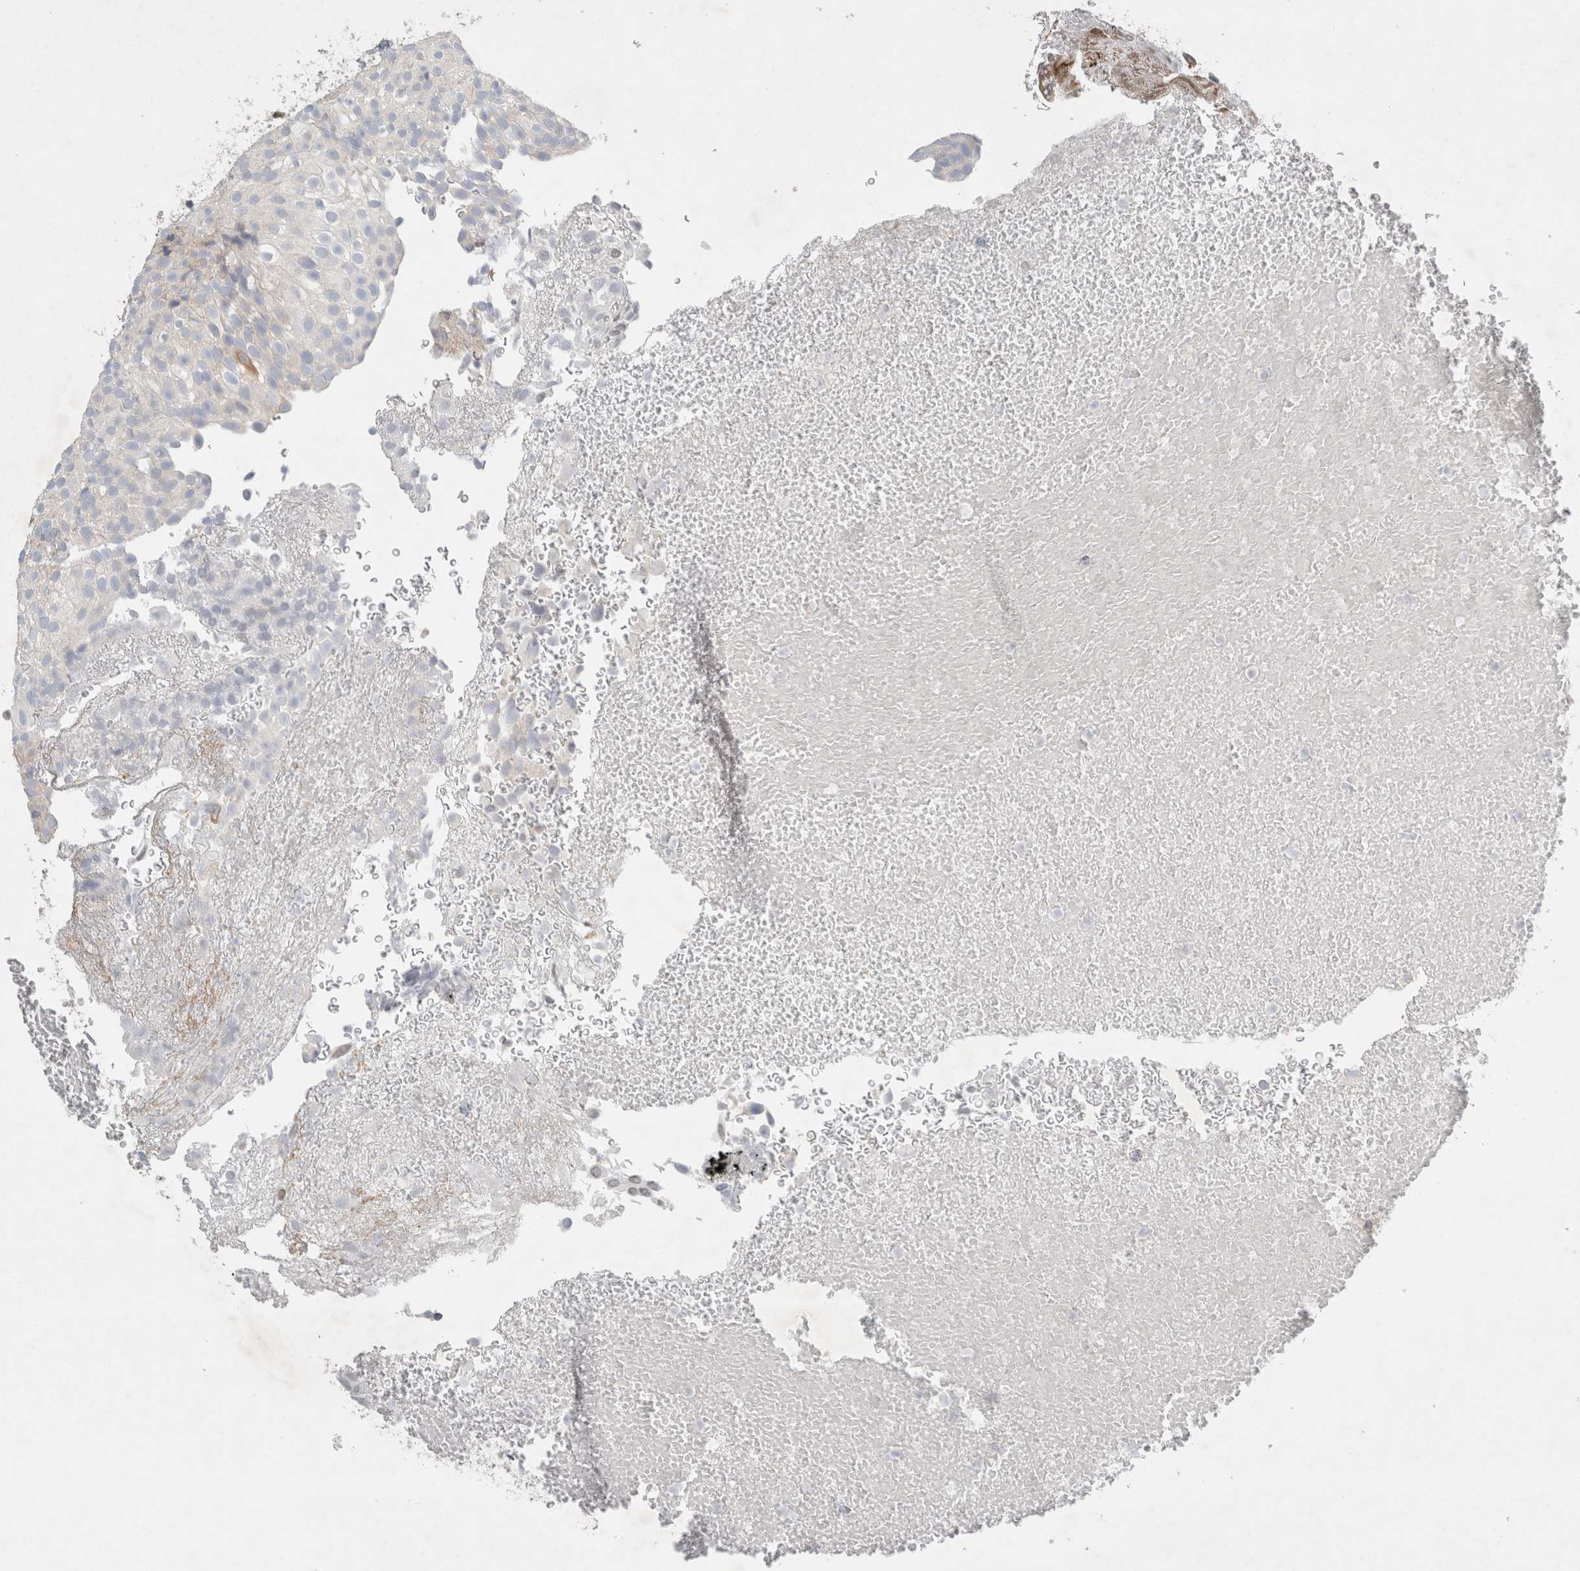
{"staining": {"intensity": "negative", "quantity": "none", "location": "none"}, "tissue": "urothelial cancer", "cell_type": "Tumor cells", "image_type": "cancer", "snomed": [{"axis": "morphology", "description": "Urothelial carcinoma, Low grade"}, {"axis": "topography", "description": "Urinary bladder"}], "caption": "A high-resolution photomicrograph shows immunohistochemistry (IHC) staining of low-grade urothelial carcinoma, which displays no significant expression in tumor cells.", "gene": "ZNF23", "patient": {"sex": "male", "age": 78}}